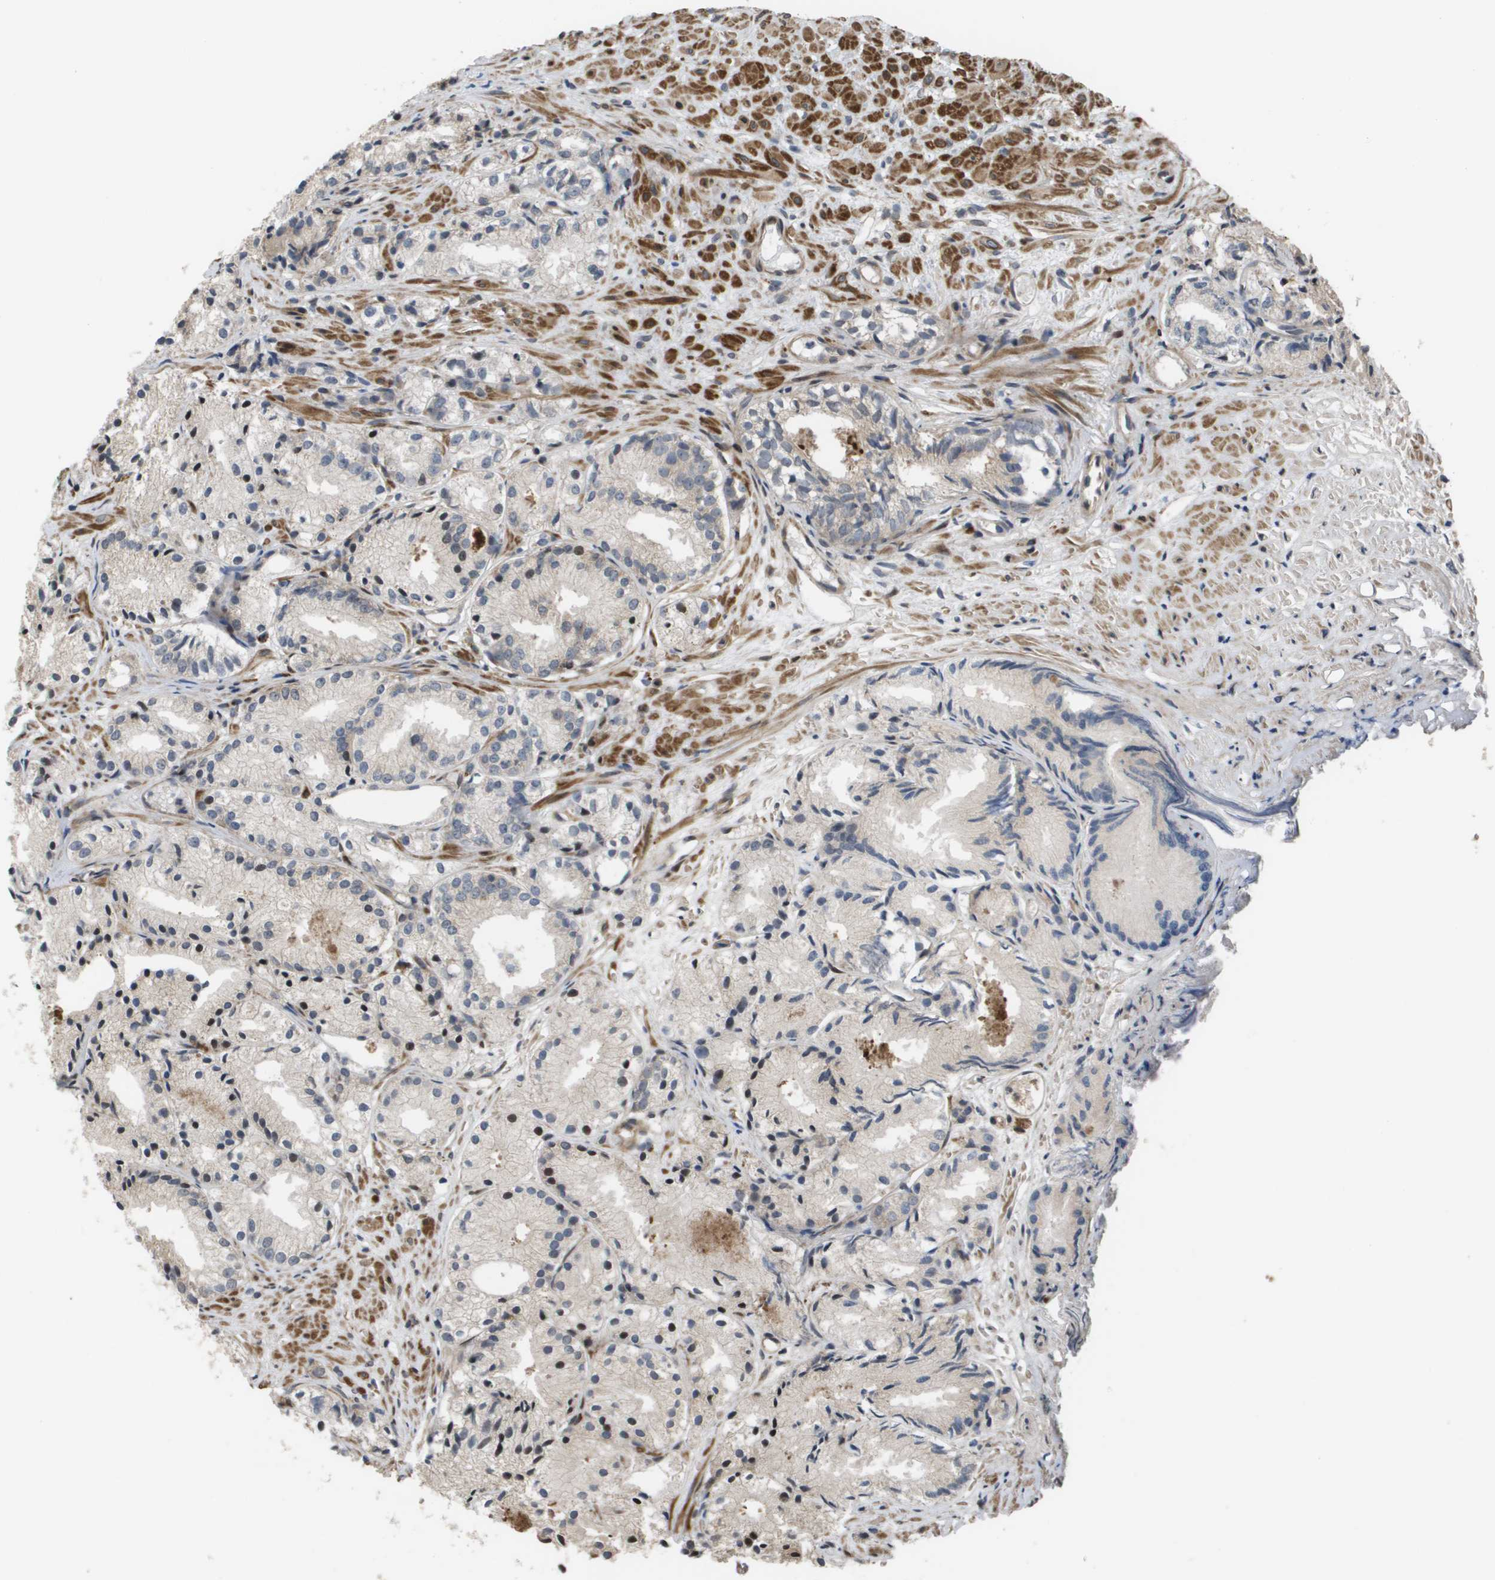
{"staining": {"intensity": "negative", "quantity": "none", "location": "none"}, "tissue": "prostate cancer", "cell_type": "Tumor cells", "image_type": "cancer", "snomed": [{"axis": "morphology", "description": "Adenocarcinoma, Low grade"}, {"axis": "topography", "description": "Prostate"}], "caption": "High power microscopy photomicrograph of an IHC photomicrograph of prostate cancer, revealing no significant positivity in tumor cells.", "gene": "AXIN2", "patient": {"sex": "male", "age": 72}}